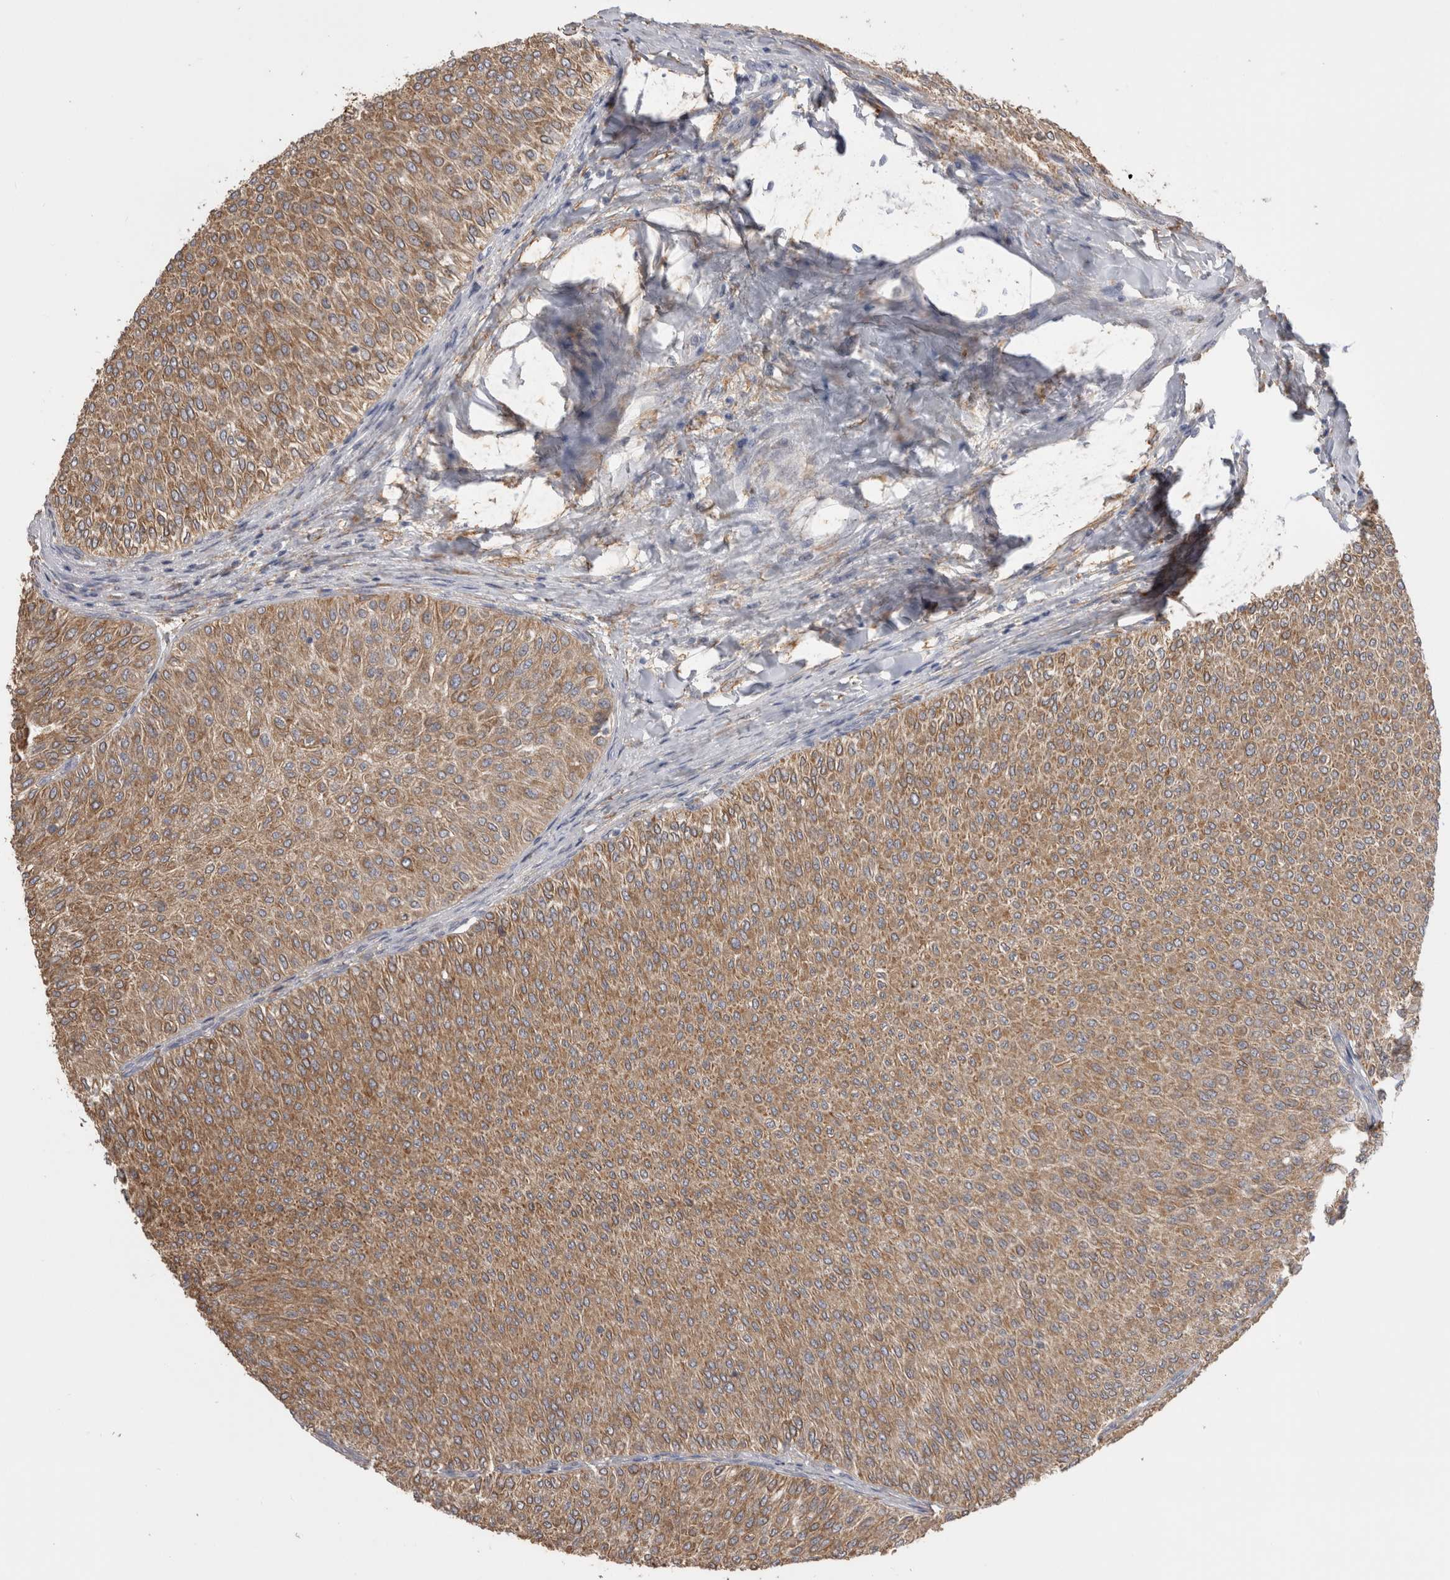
{"staining": {"intensity": "moderate", "quantity": ">75%", "location": "cytoplasmic/membranous"}, "tissue": "urothelial cancer", "cell_type": "Tumor cells", "image_type": "cancer", "snomed": [{"axis": "morphology", "description": "Urothelial carcinoma, Low grade"}, {"axis": "topography", "description": "Urinary bladder"}], "caption": "Human urothelial carcinoma (low-grade) stained with a brown dye displays moderate cytoplasmic/membranous positive expression in approximately >75% of tumor cells.", "gene": "LRPAP1", "patient": {"sex": "male", "age": 78}}